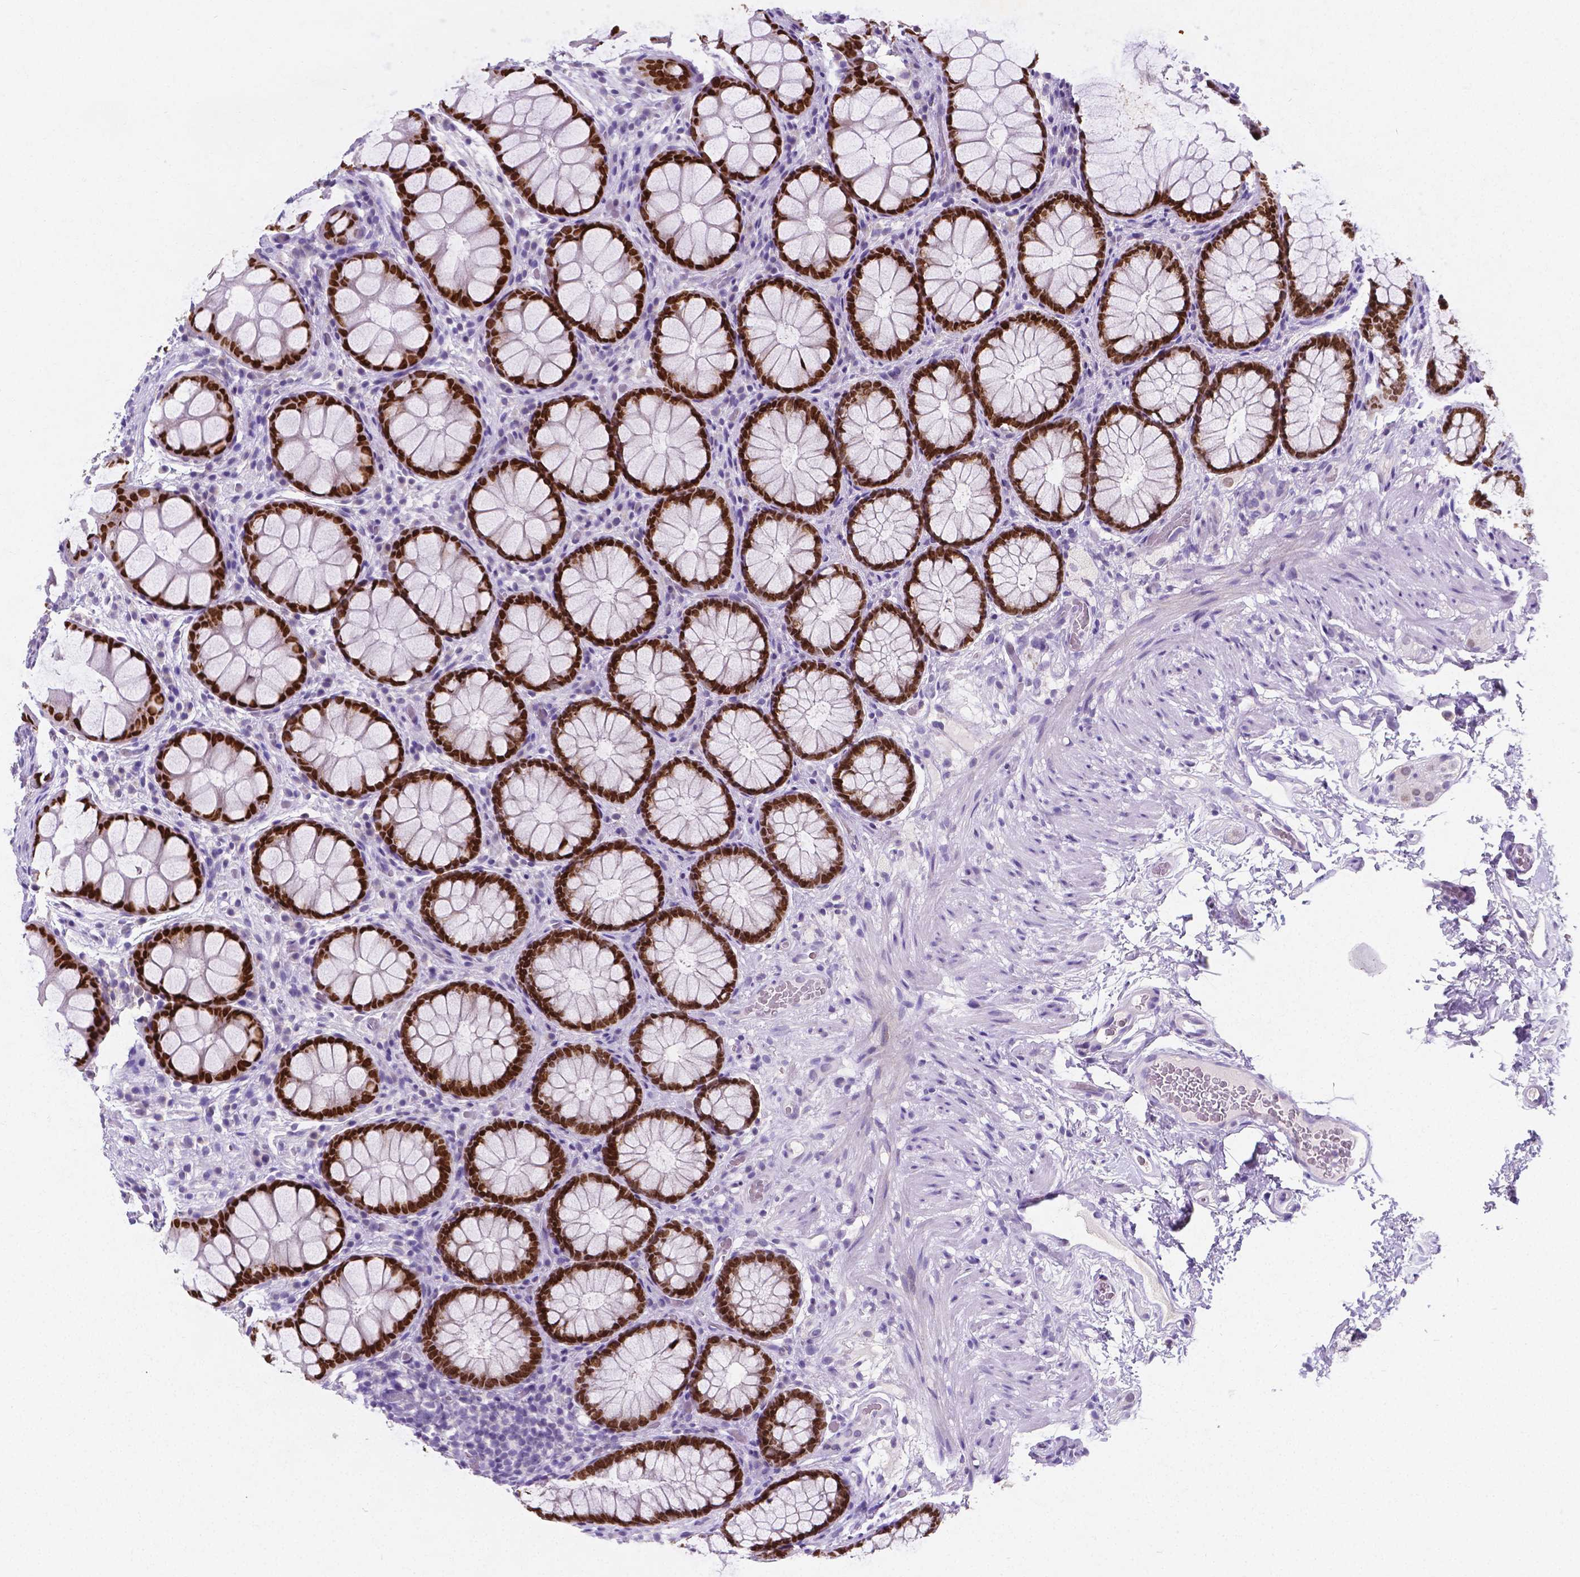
{"staining": {"intensity": "strong", "quantity": ">75%", "location": "nuclear"}, "tissue": "rectum", "cell_type": "Glandular cells", "image_type": "normal", "snomed": [{"axis": "morphology", "description": "Normal tissue, NOS"}, {"axis": "topography", "description": "Rectum"}], "caption": "Immunohistochemistry (IHC) histopathology image of benign rectum stained for a protein (brown), which displays high levels of strong nuclear staining in approximately >75% of glandular cells.", "gene": "SATB2", "patient": {"sex": "female", "age": 62}}